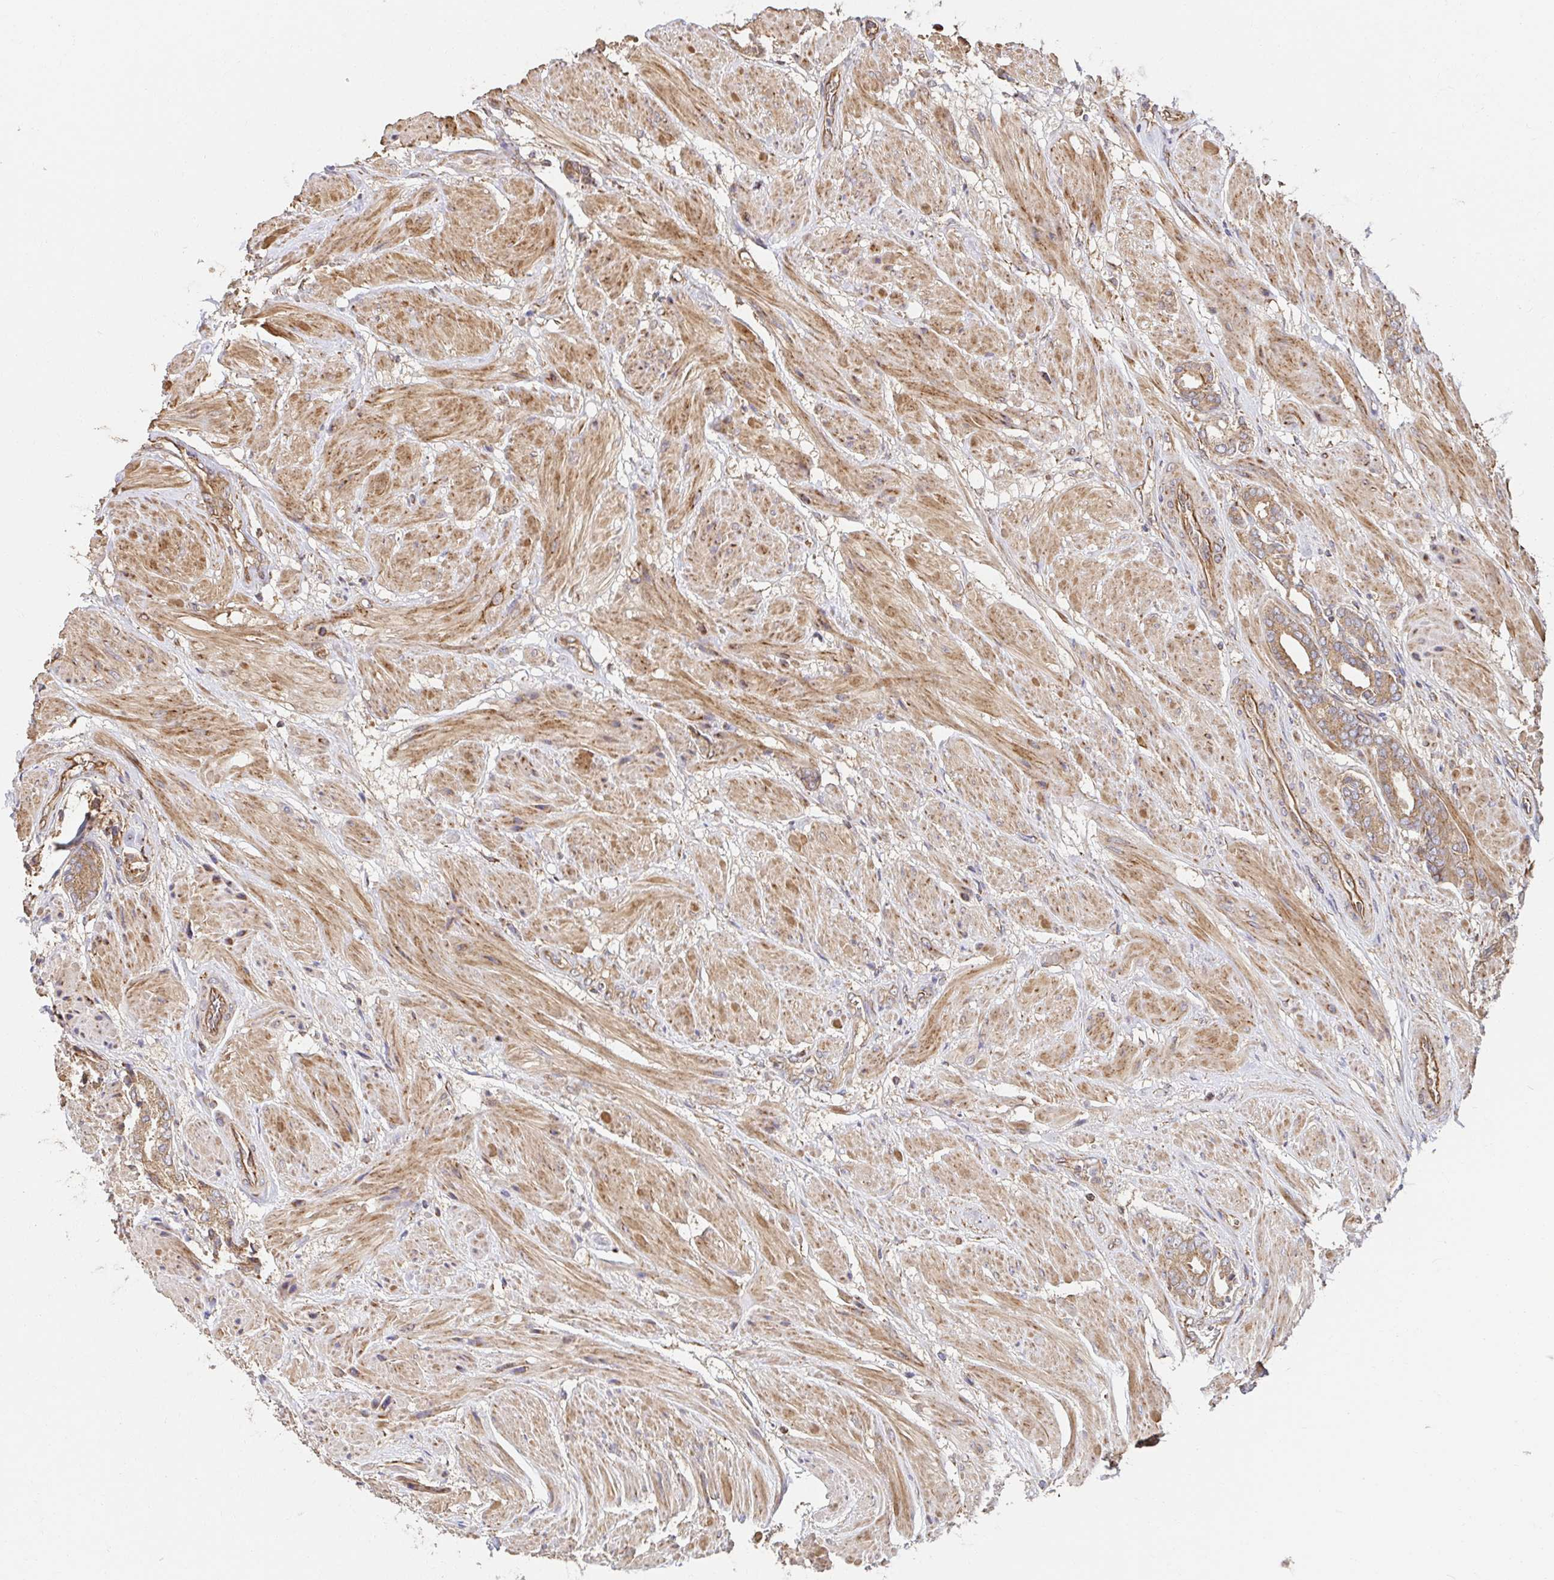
{"staining": {"intensity": "moderate", "quantity": ">75%", "location": "cytoplasmic/membranous"}, "tissue": "prostate cancer", "cell_type": "Tumor cells", "image_type": "cancer", "snomed": [{"axis": "morphology", "description": "Adenocarcinoma, High grade"}, {"axis": "topography", "description": "Prostate"}], "caption": "Brown immunohistochemical staining in high-grade adenocarcinoma (prostate) displays moderate cytoplasmic/membranous expression in approximately >75% of tumor cells.", "gene": "APBB1", "patient": {"sex": "male", "age": 56}}